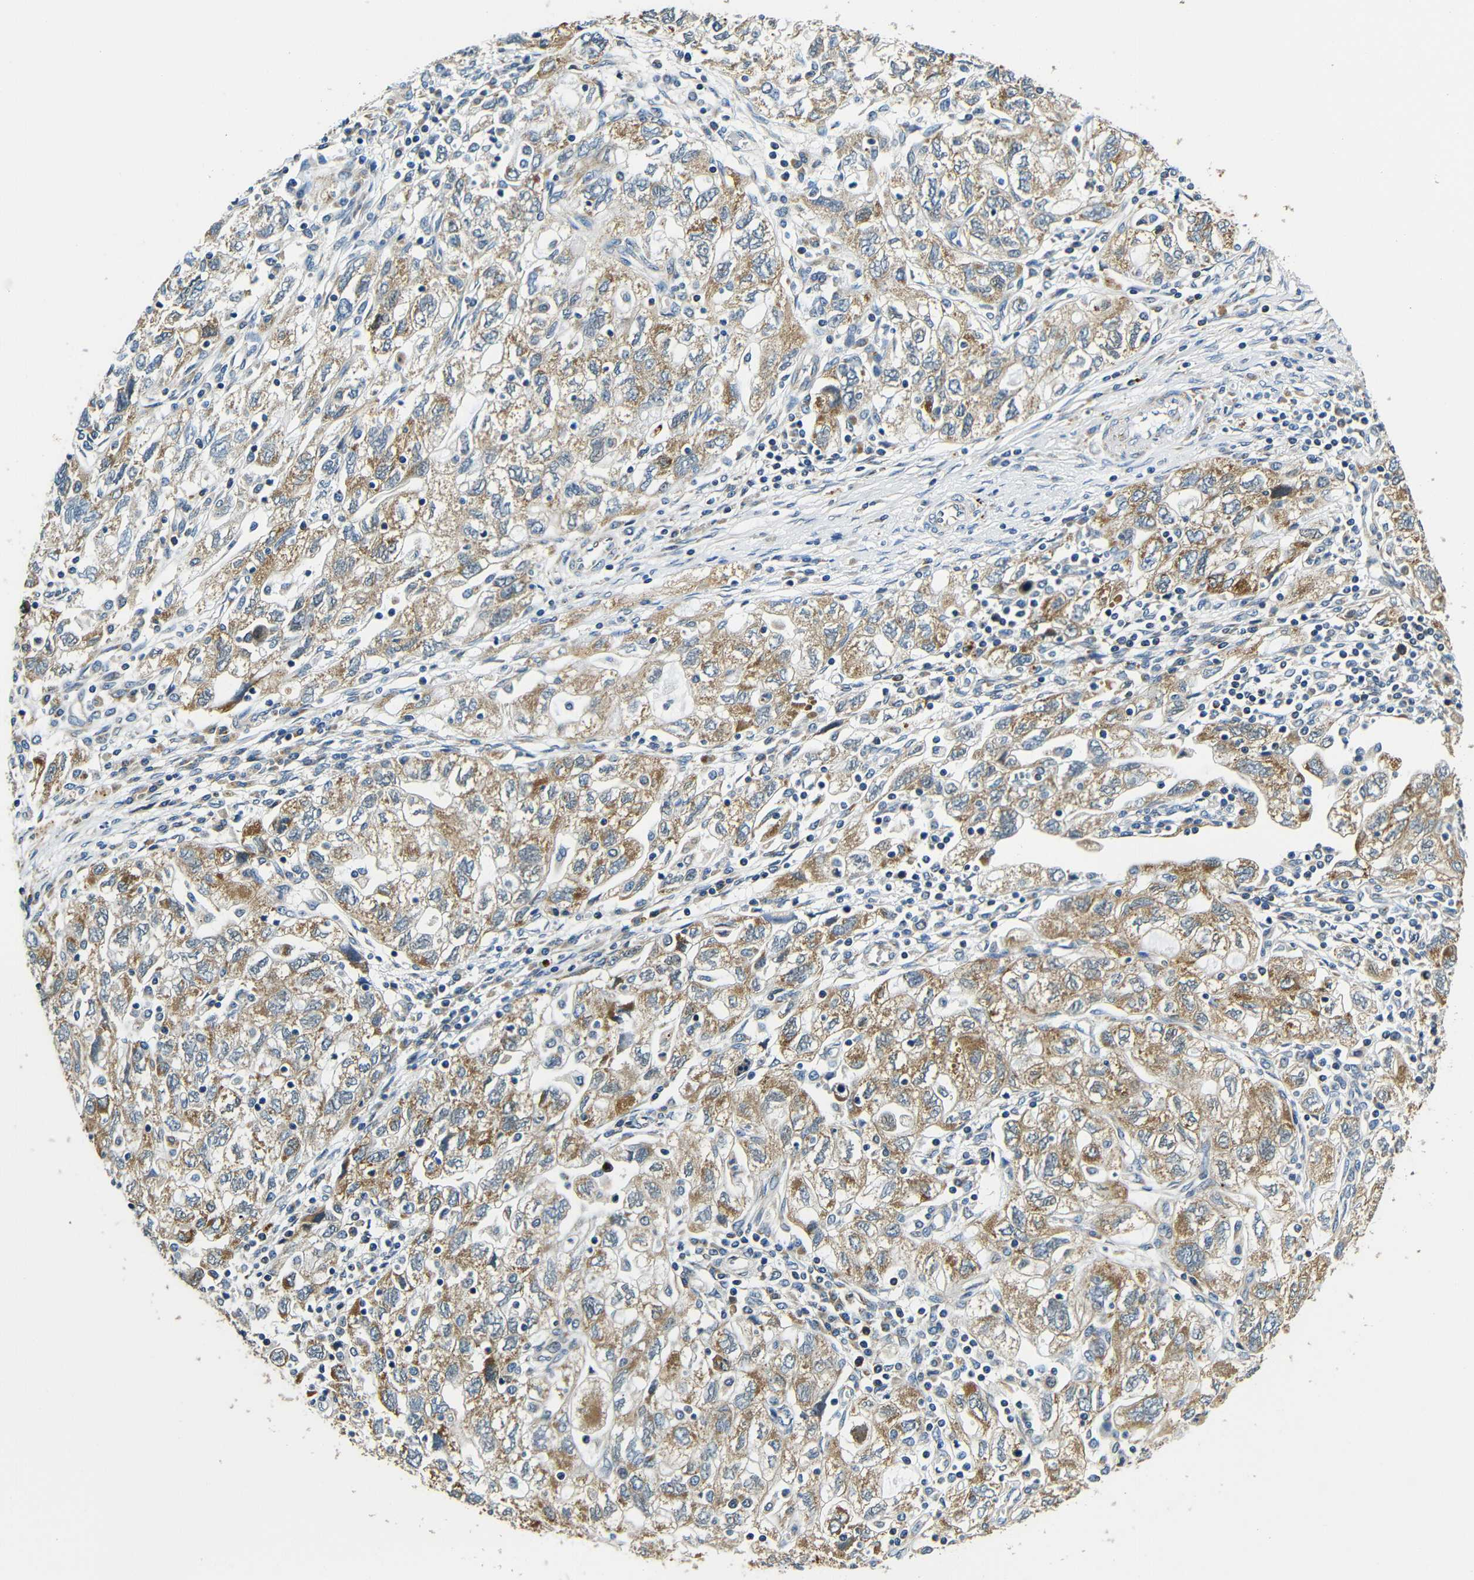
{"staining": {"intensity": "moderate", "quantity": ">75%", "location": "cytoplasmic/membranous"}, "tissue": "ovarian cancer", "cell_type": "Tumor cells", "image_type": "cancer", "snomed": [{"axis": "morphology", "description": "Carcinoma, NOS"}, {"axis": "morphology", "description": "Cystadenocarcinoma, serous, NOS"}, {"axis": "topography", "description": "Ovary"}], "caption": "Immunohistochemistry (IHC) (DAB (3,3'-diaminobenzidine)) staining of human carcinoma (ovarian) demonstrates moderate cytoplasmic/membranous protein expression in about >75% of tumor cells. (DAB = brown stain, brightfield microscopy at high magnification).", "gene": "VAPB", "patient": {"sex": "female", "age": 69}}